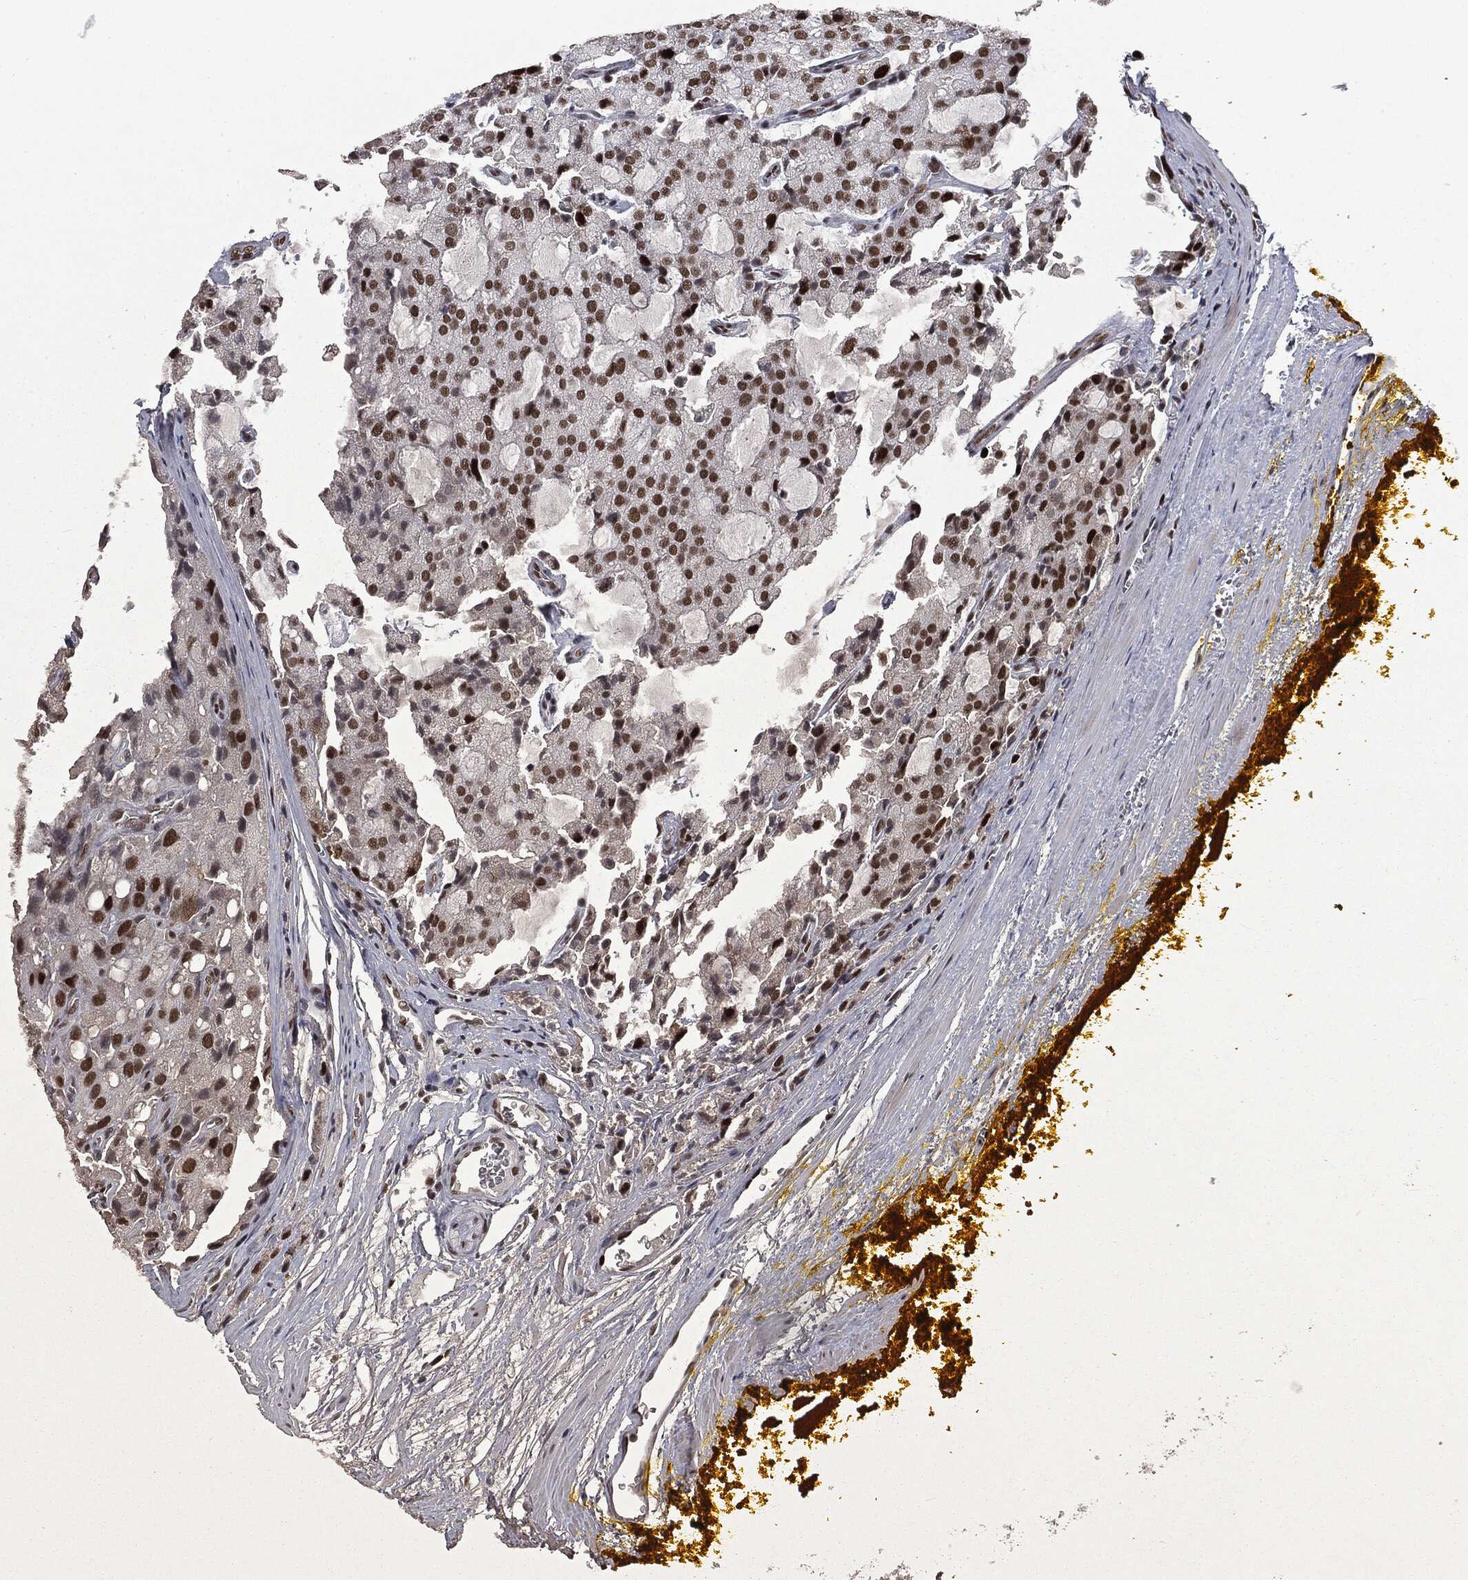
{"staining": {"intensity": "strong", "quantity": "<25%", "location": "nuclear"}, "tissue": "prostate cancer", "cell_type": "Tumor cells", "image_type": "cancer", "snomed": [{"axis": "morphology", "description": "Adenocarcinoma, NOS"}, {"axis": "topography", "description": "Prostate and seminal vesicle, NOS"}, {"axis": "topography", "description": "Prostate"}], "caption": "Protein analysis of adenocarcinoma (prostate) tissue exhibits strong nuclear staining in approximately <25% of tumor cells. (brown staining indicates protein expression, while blue staining denotes nuclei).", "gene": "MSH2", "patient": {"sex": "male", "age": 67}}